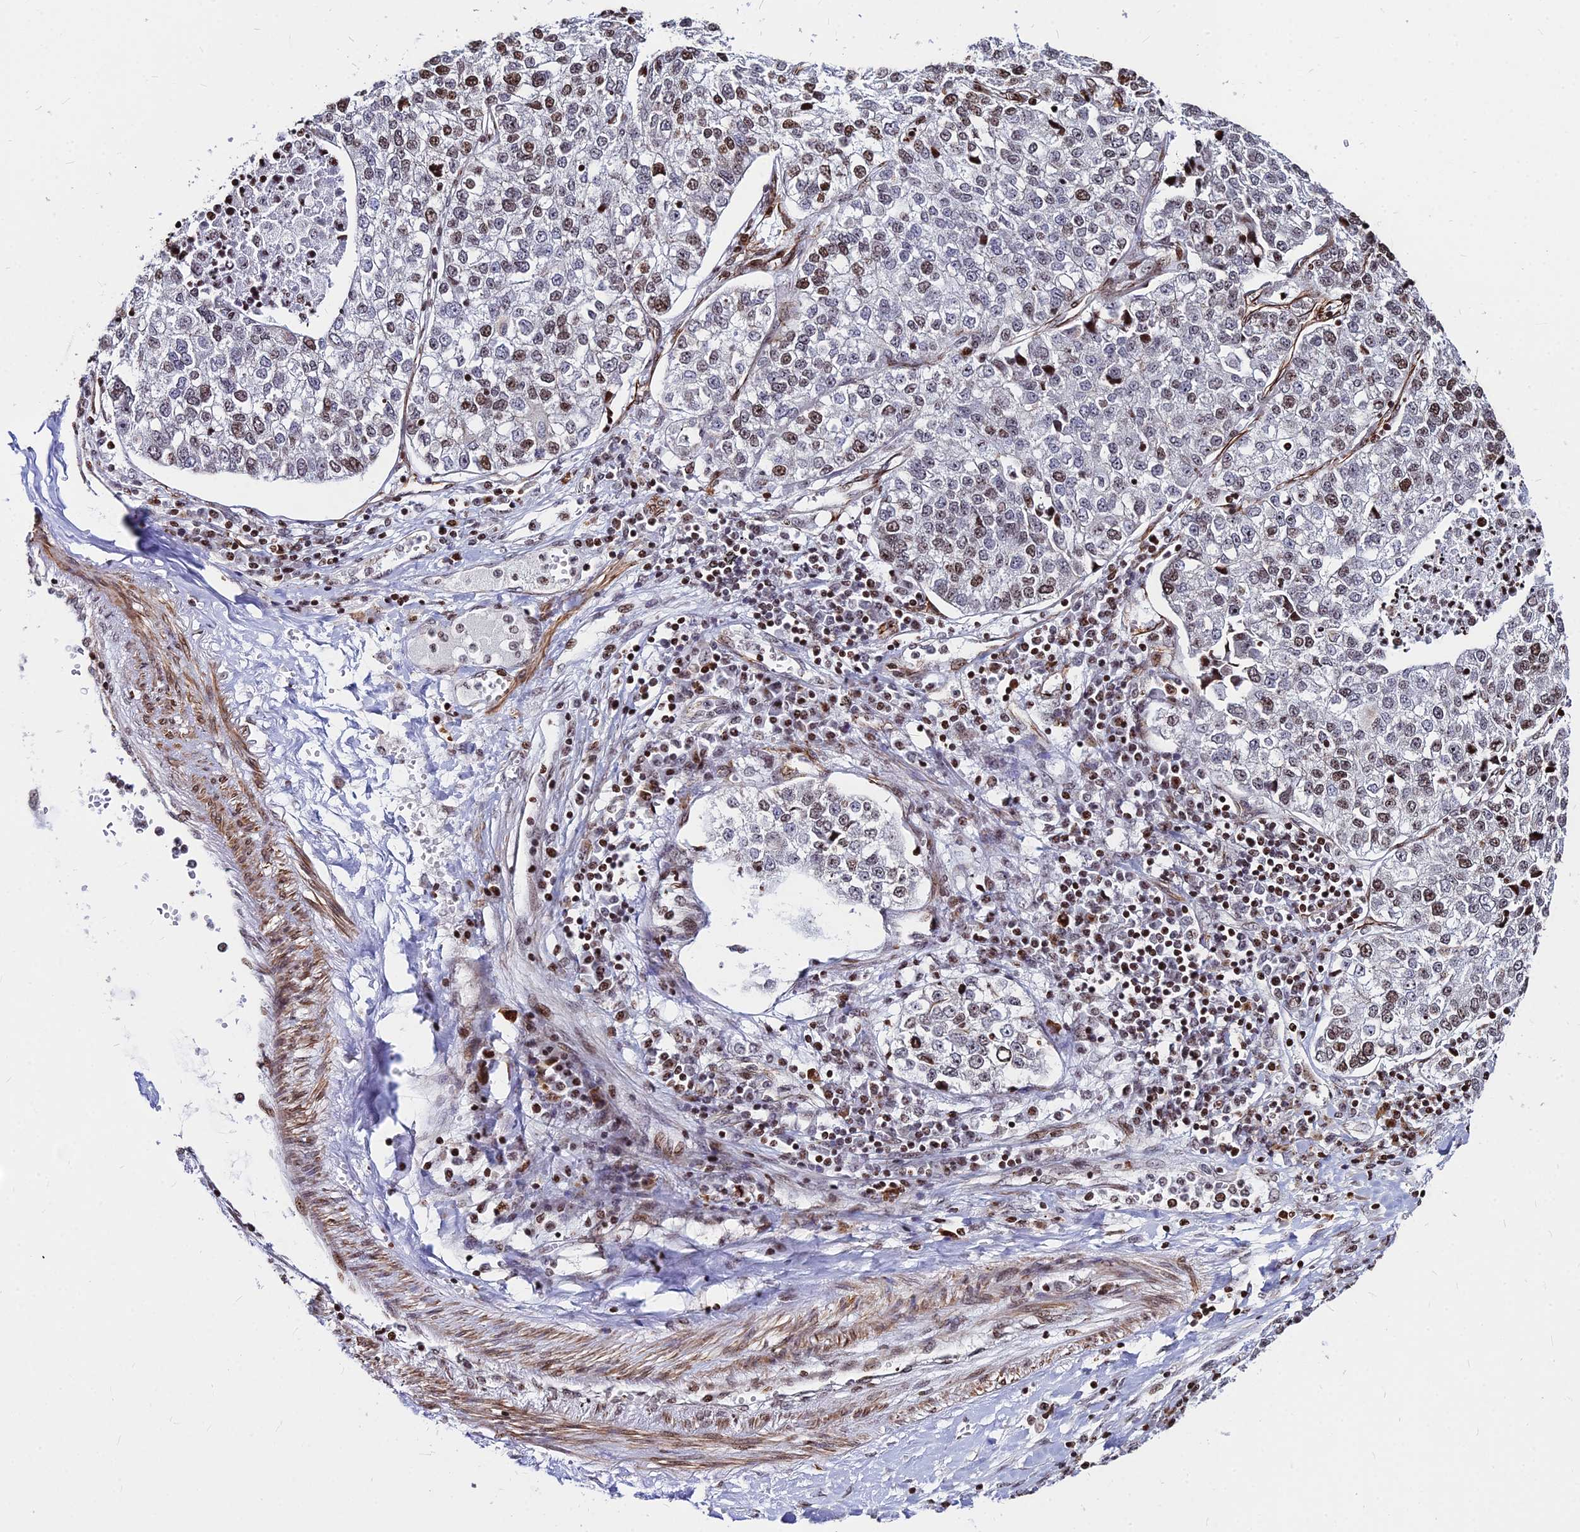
{"staining": {"intensity": "moderate", "quantity": "25%-75%", "location": "nuclear"}, "tissue": "lung cancer", "cell_type": "Tumor cells", "image_type": "cancer", "snomed": [{"axis": "morphology", "description": "Adenocarcinoma, NOS"}, {"axis": "topography", "description": "Lung"}], "caption": "The photomicrograph displays a brown stain indicating the presence of a protein in the nuclear of tumor cells in lung cancer.", "gene": "NYAP2", "patient": {"sex": "male", "age": 49}}